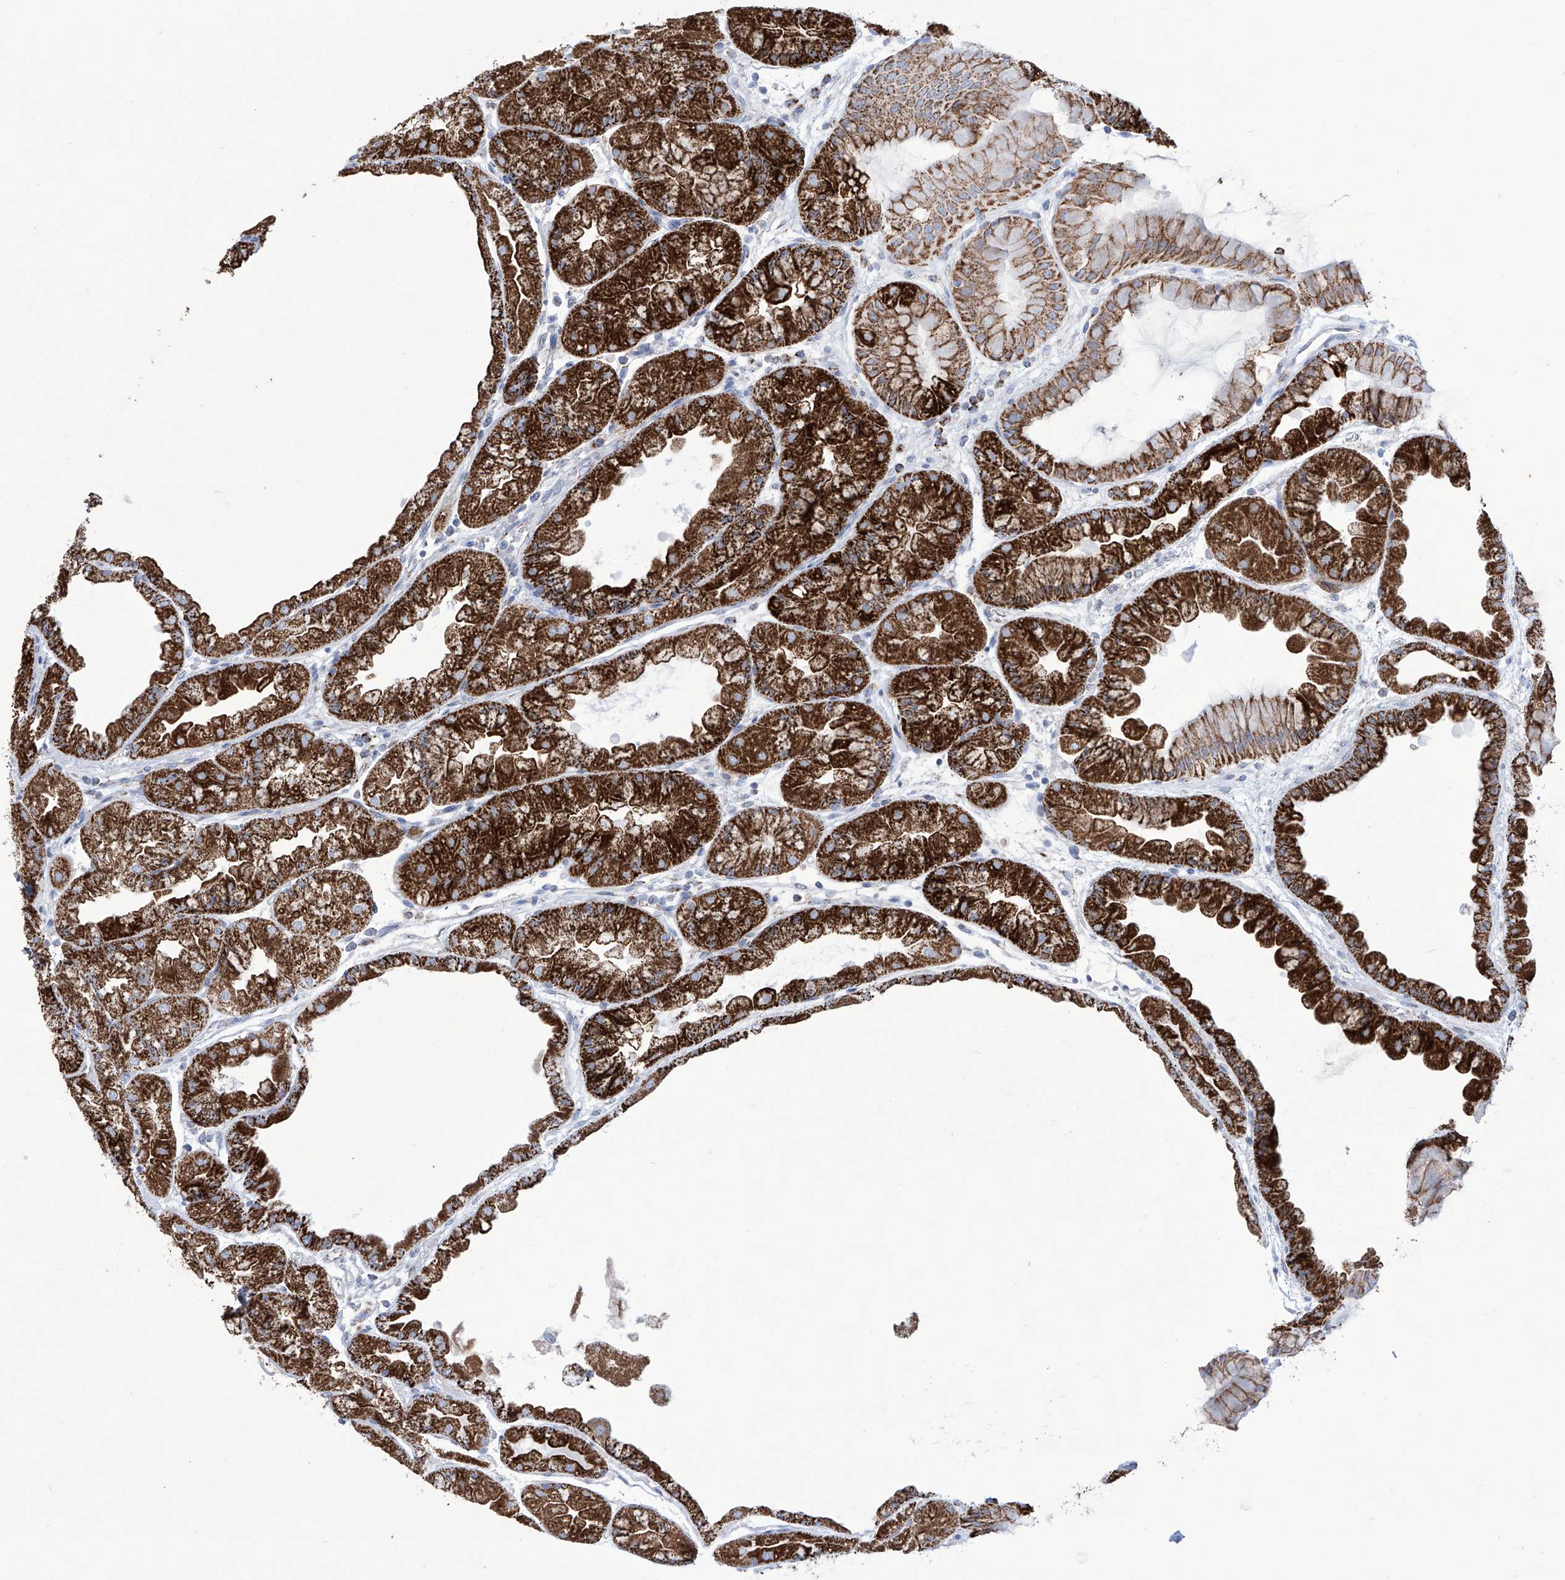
{"staining": {"intensity": "strong", "quantity": "25%-75%", "location": "cytoplasmic/membranous"}, "tissue": "stomach", "cell_type": "Glandular cells", "image_type": "normal", "snomed": [{"axis": "morphology", "description": "Normal tissue, NOS"}, {"axis": "topography", "description": "Stomach, upper"}], "caption": "IHC of unremarkable stomach demonstrates high levels of strong cytoplasmic/membranous positivity in about 25%-75% of glandular cells. (IHC, brightfield microscopy, high magnification).", "gene": "ALDH6A1", "patient": {"sex": "male", "age": 47}}